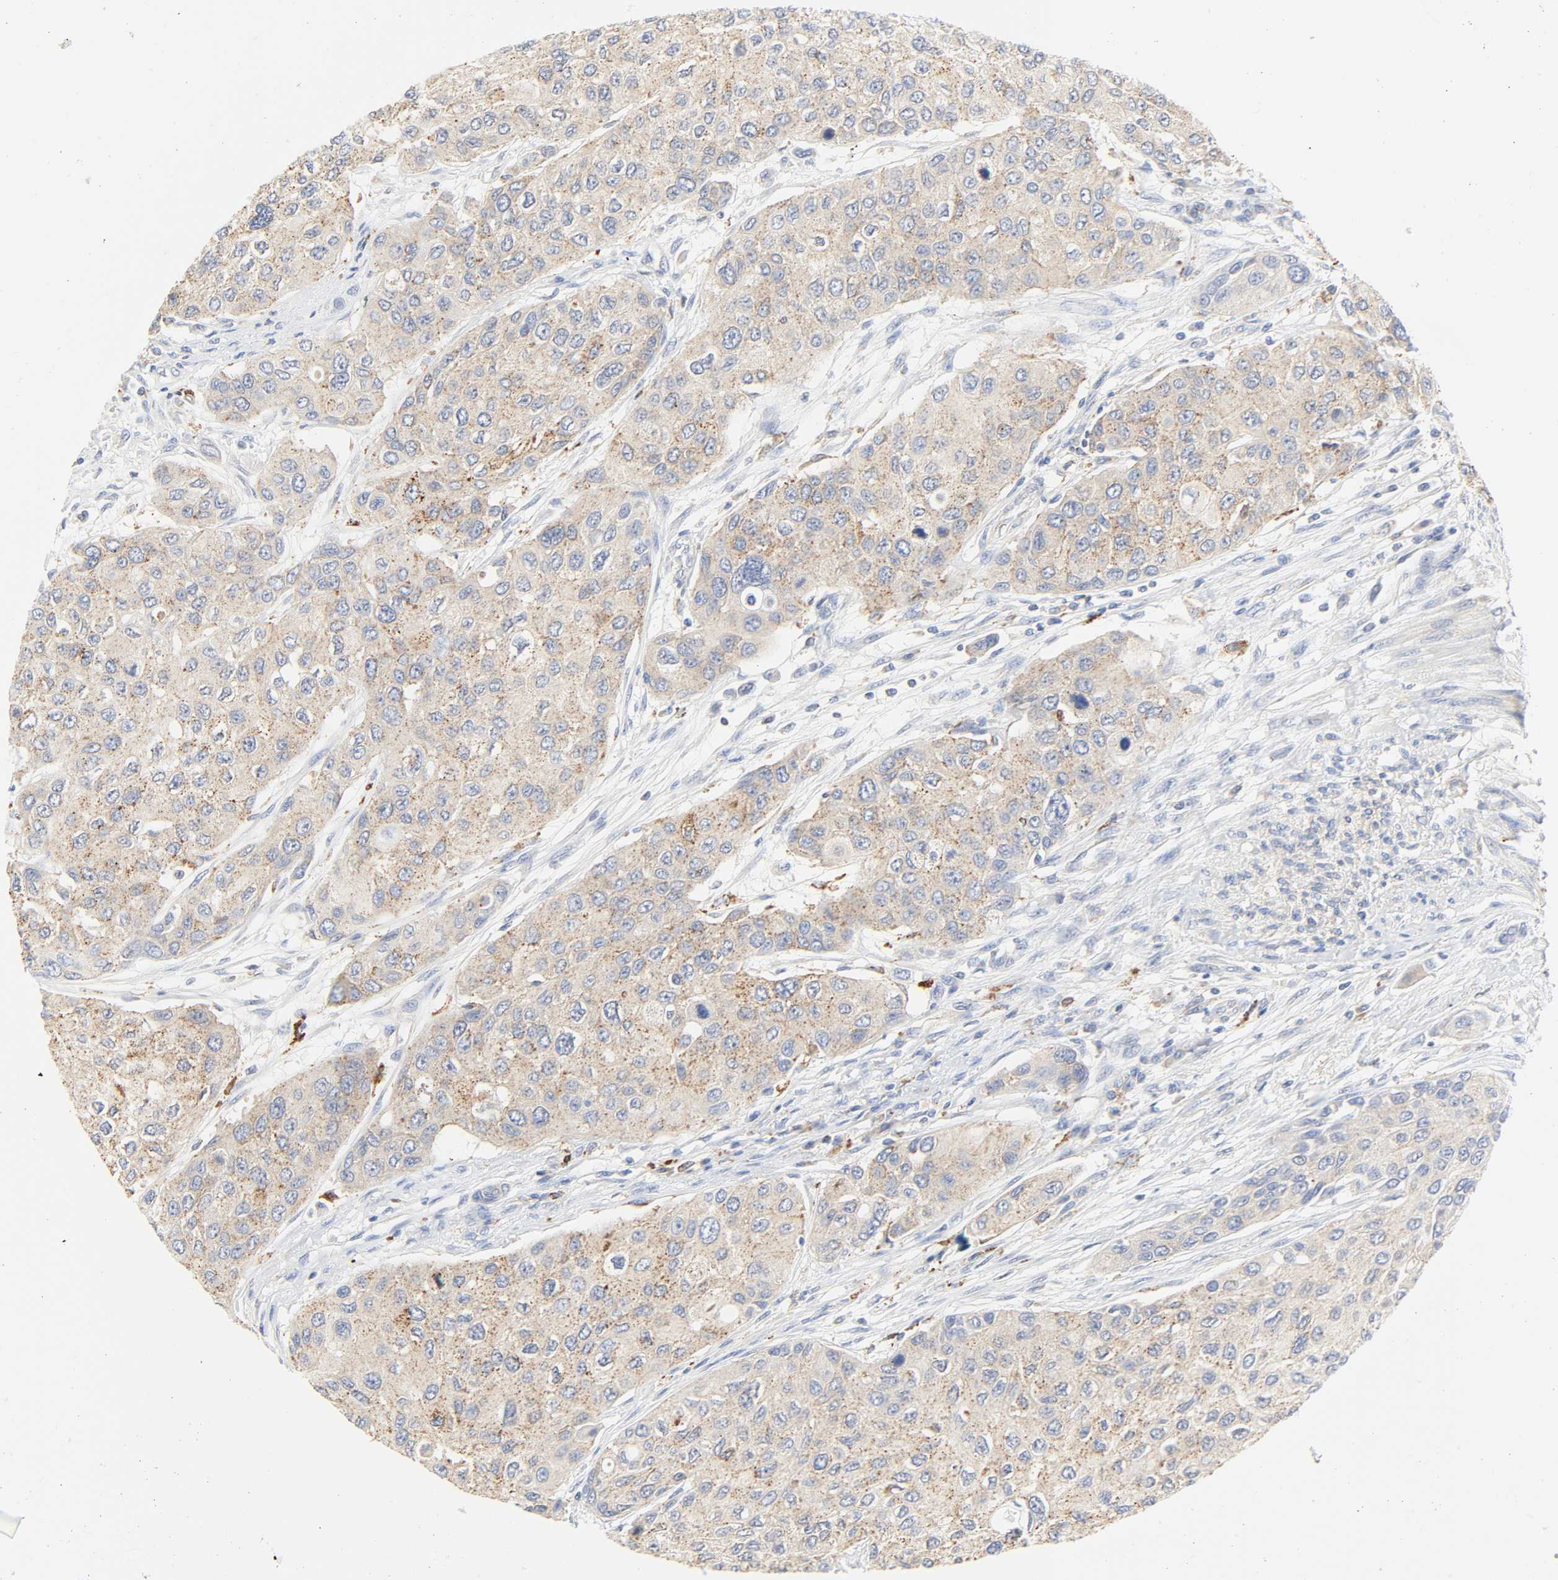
{"staining": {"intensity": "moderate", "quantity": ">75%", "location": "cytoplasmic/membranous"}, "tissue": "urothelial cancer", "cell_type": "Tumor cells", "image_type": "cancer", "snomed": [{"axis": "morphology", "description": "Urothelial carcinoma, High grade"}, {"axis": "topography", "description": "Urinary bladder"}], "caption": "This histopathology image reveals urothelial cancer stained with immunohistochemistry (IHC) to label a protein in brown. The cytoplasmic/membranous of tumor cells show moderate positivity for the protein. Nuclei are counter-stained blue.", "gene": "CAMK2A", "patient": {"sex": "female", "age": 56}}